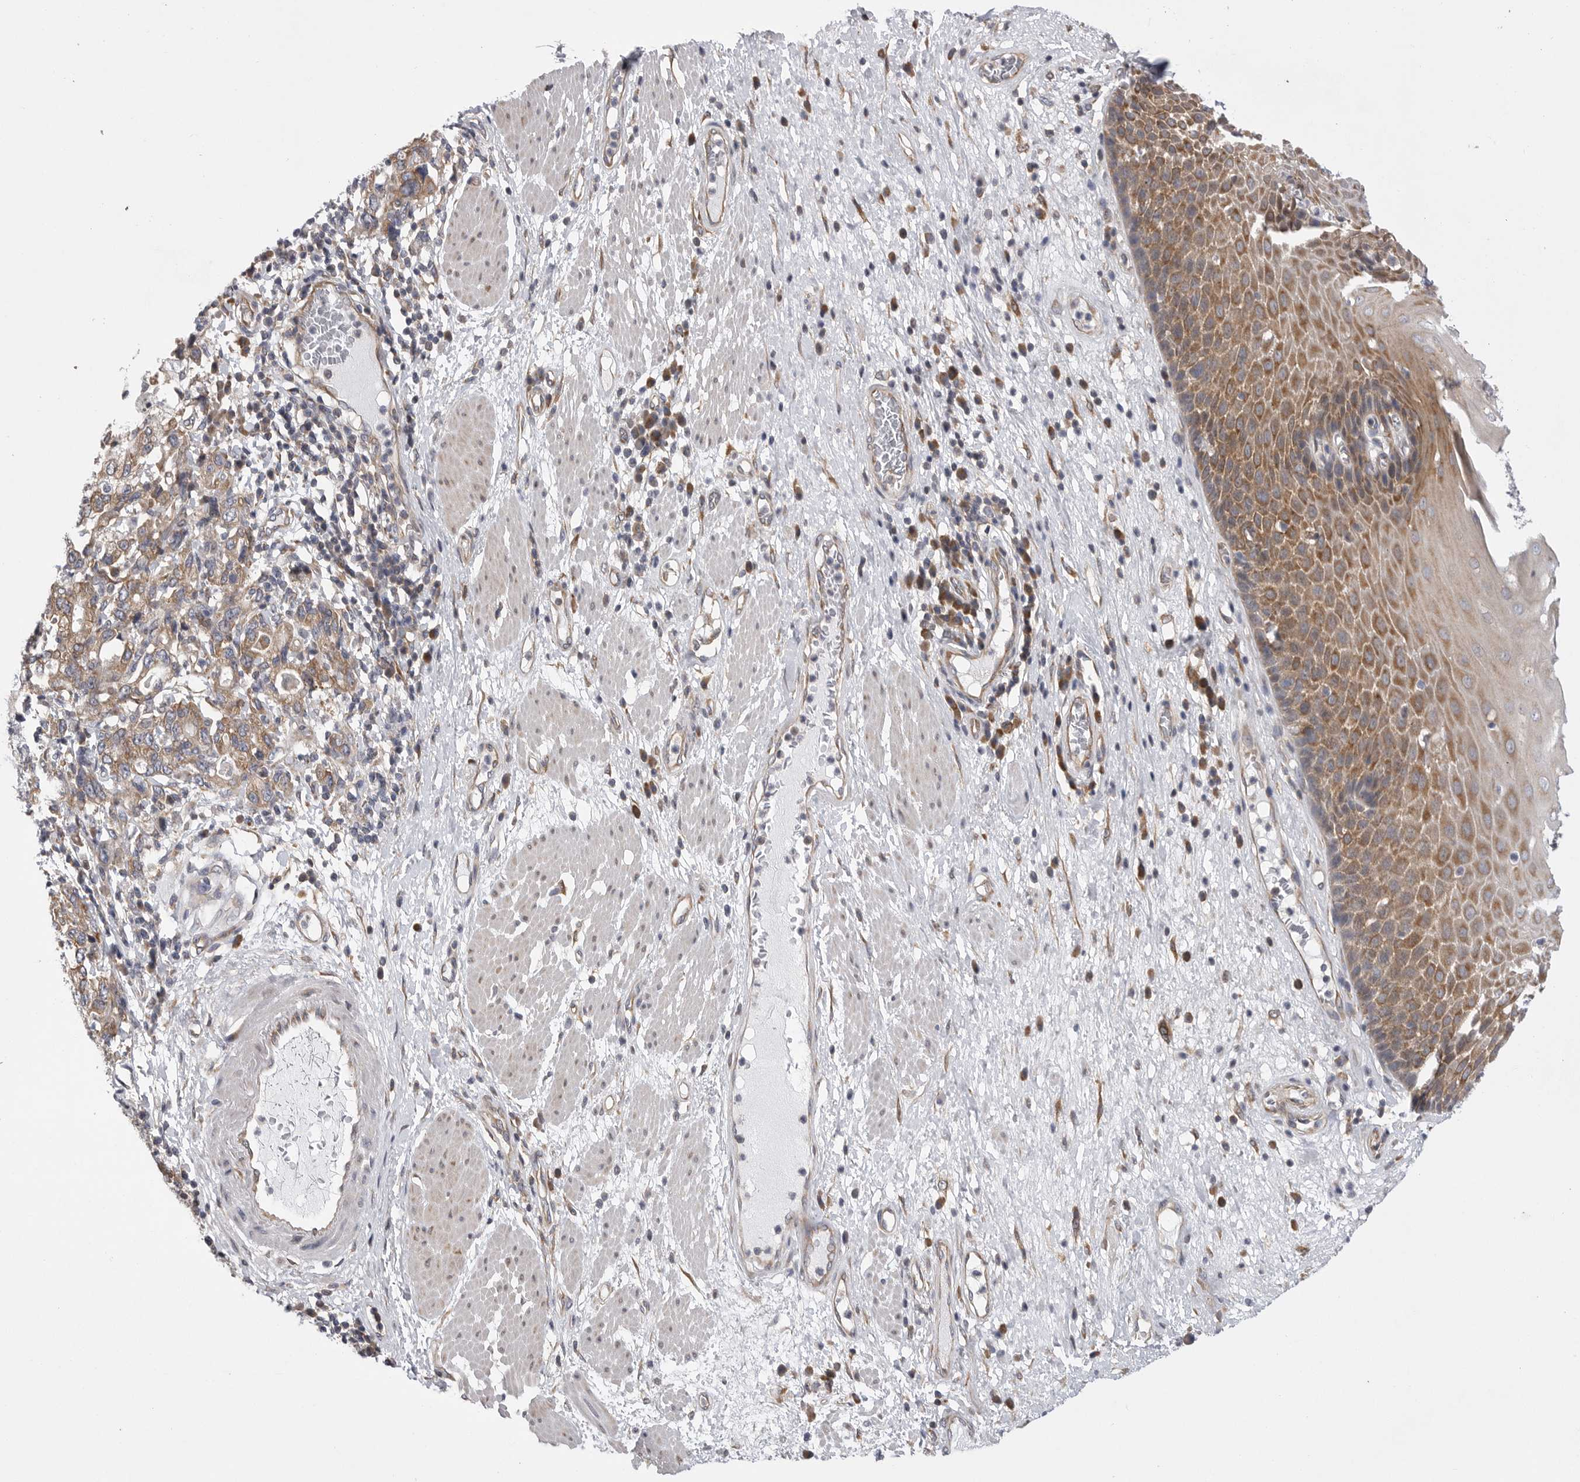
{"staining": {"intensity": "moderate", "quantity": ">75%", "location": "cytoplasmic/membranous"}, "tissue": "esophagus", "cell_type": "Squamous epithelial cells", "image_type": "normal", "snomed": [{"axis": "morphology", "description": "Normal tissue, NOS"}, {"axis": "morphology", "description": "Adenocarcinoma, NOS"}, {"axis": "topography", "description": "Esophagus"}], "caption": "The image displays immunohistochemical staining of benign esophagus. There is moderate cytoplasmic/membranous positivity is identified in approximately >75% of squamous epithelial cells.", "gene": "FBXO43", "patient": {"sex": "male", "age": 62}}